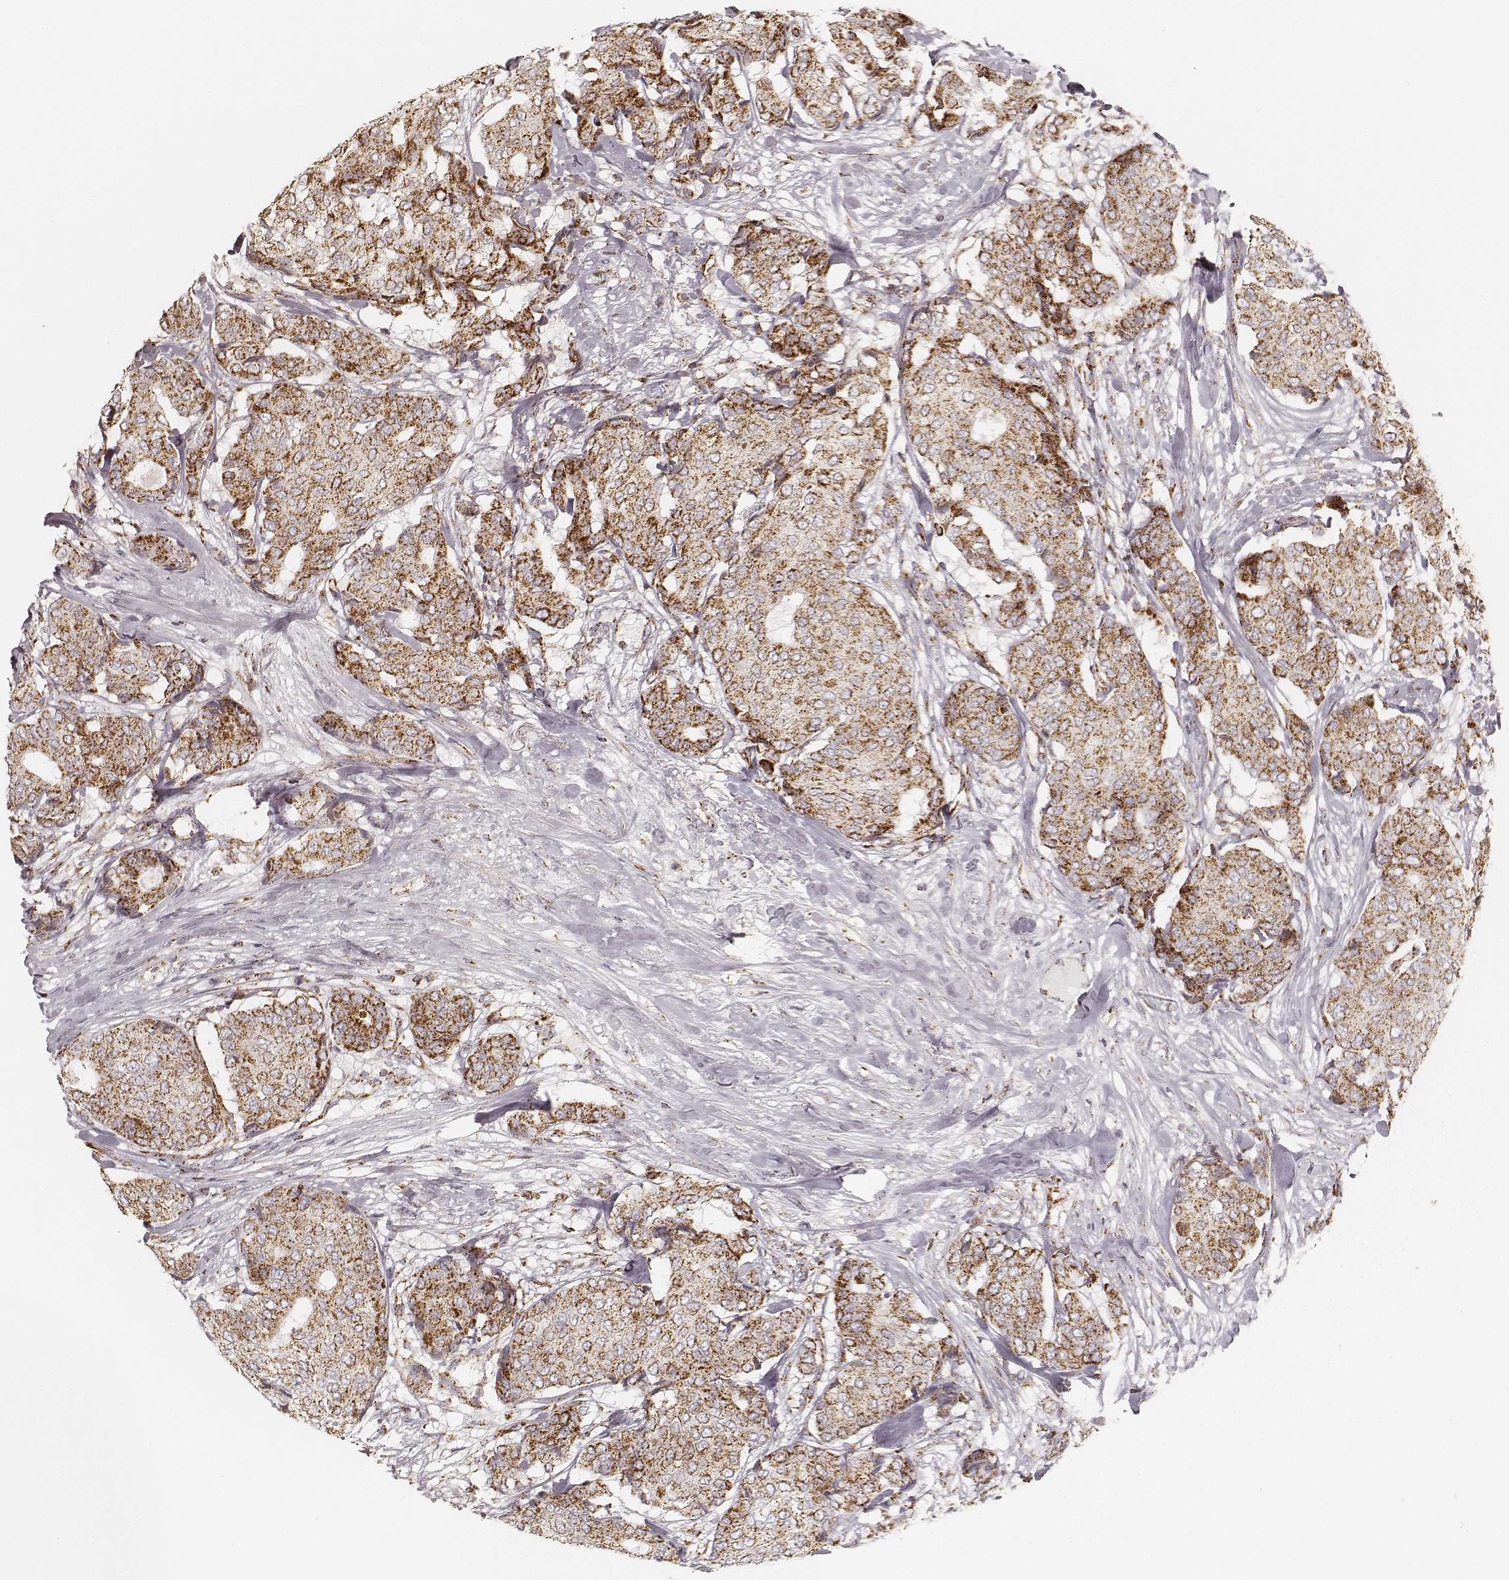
{"staining": {"intensity": "strong", "quantity": ">75%", "location": "cytoplasmic/membranous"}, "tissue": "breast cancer", "cell_type": "Tumor cells", "image_type": "cancer", "snomed": [{"axis": "morphology", "description": "Duct carcinoma"}, {"axis": "topography", "description": "Breast"}], "caption": "Approximately >75% of tumor cells in human breast intraductal carcinoma reveal strong cytoplasmic/membranous protein positivity as visualized by brown immunohistochemical staining.", "gene": "CS", "patient": {"sex": "female", "age": 75}}